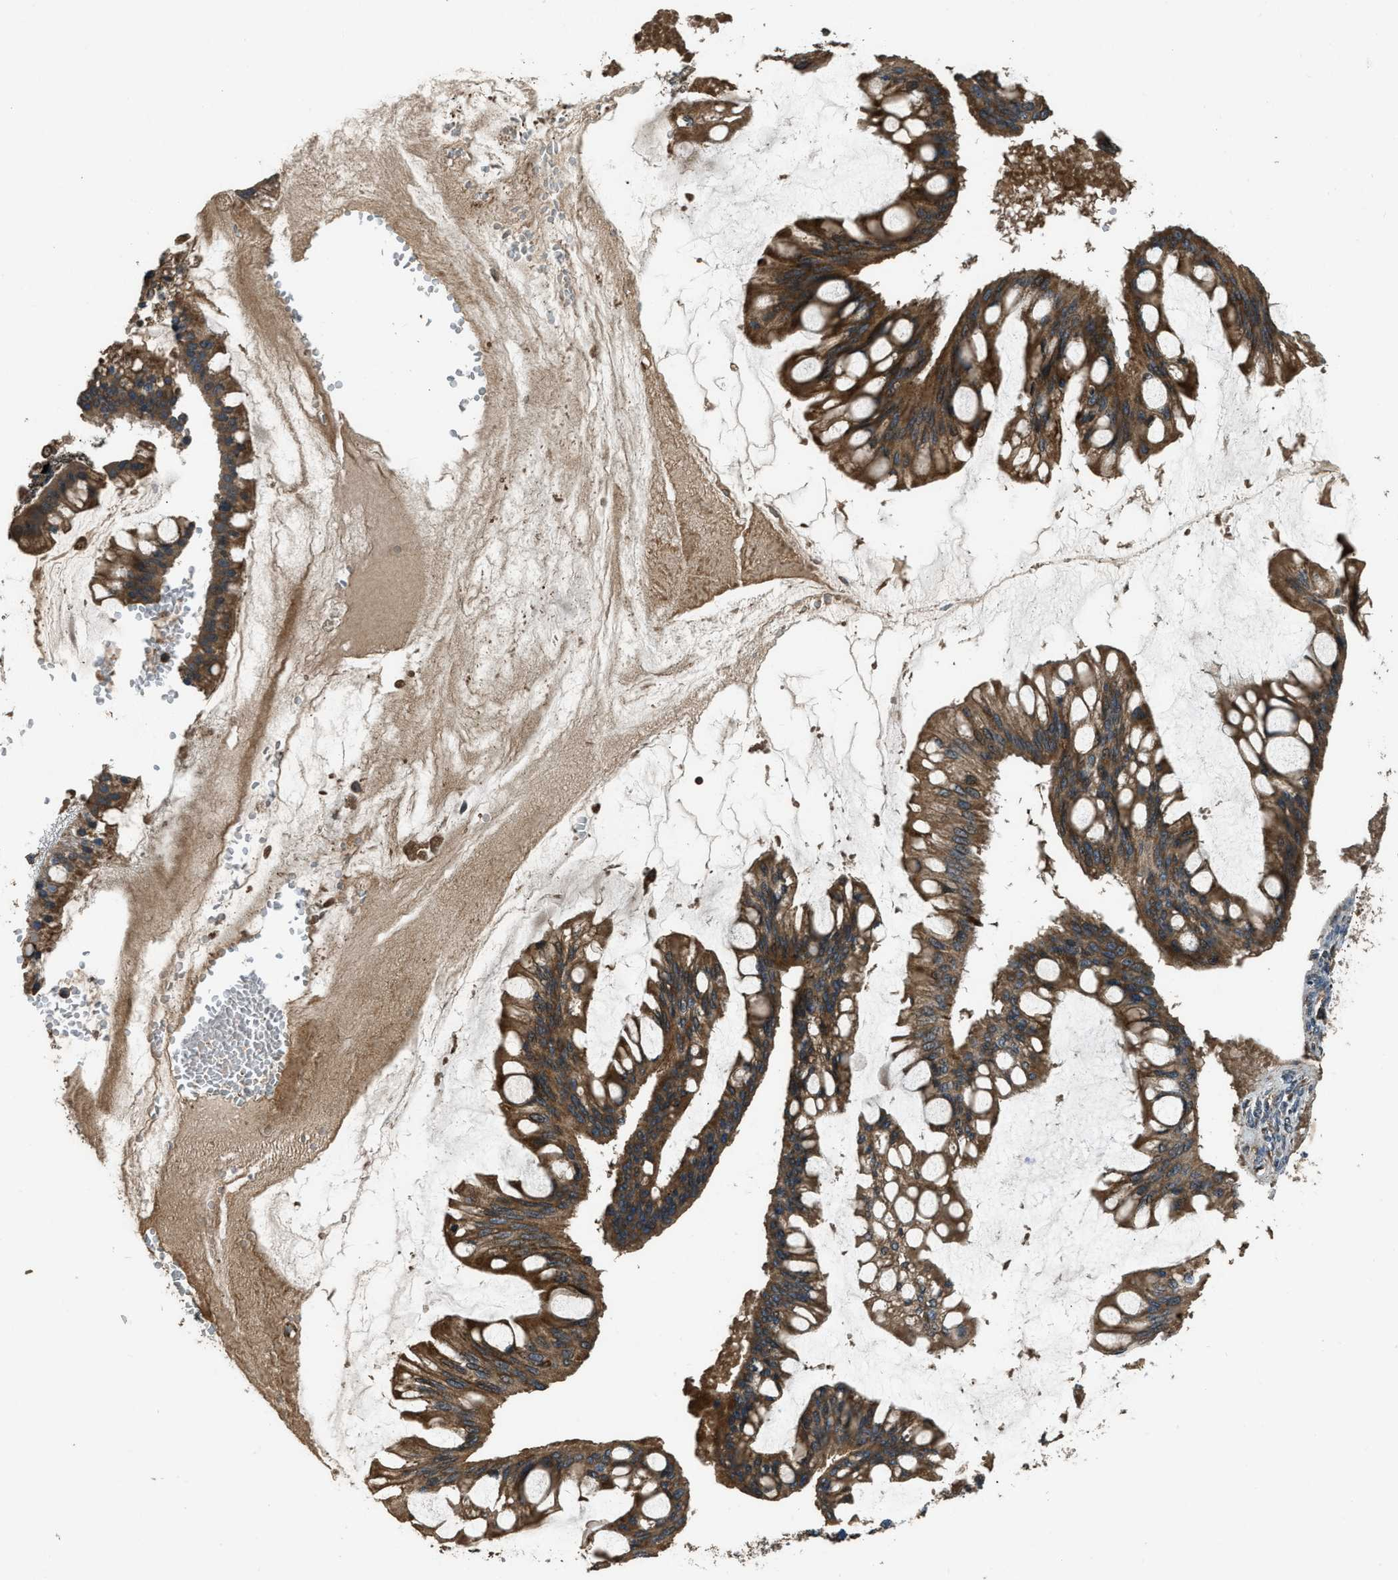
{"staining": {"intensity": "strong", "quantity": ">75%", "location": "cytoplasmic/membranous"}, "tissue": "ovarian cancer", "cell_type": "Tumor cells", "image_type": "cancer", "snomed": [{"axis": "morphology", "description": "Cystadenocarcinoma, mucinous, NOS"}, {"axis": "topography", "description": "Ovary"}], "caption": "Human ovarian cancer (mucinous cystadenocarcinoma) stained with a protein marker demonstrates strong staining in tumor cells.", "gene": "GGH", "patient": {"sex": "female", "age": 73}}